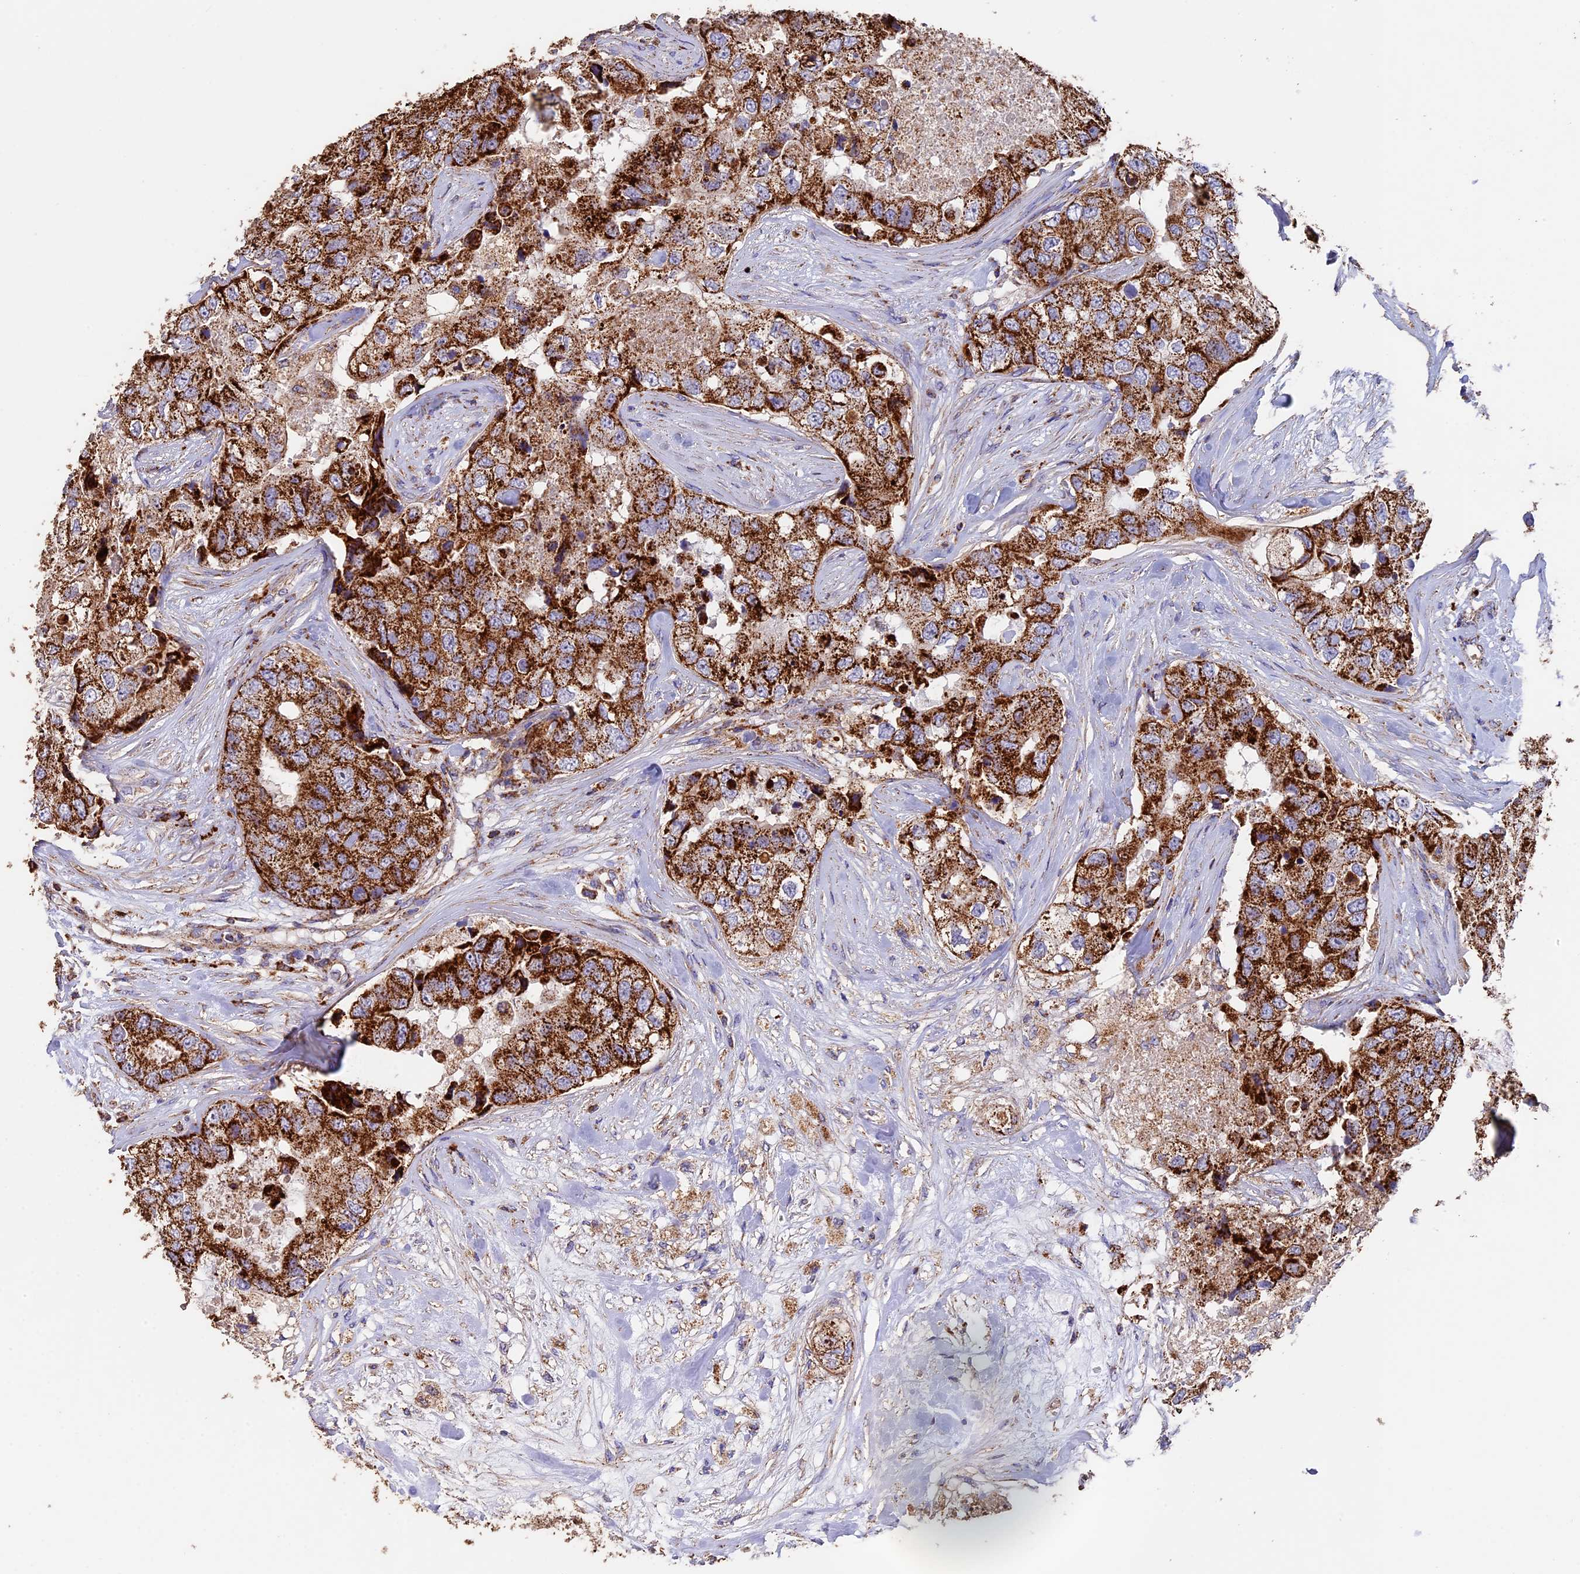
{"staining": {"intensity": "strong", "quantity": ">75%", "location": "cytoplasmic/membranous"}, "tissue": "breast cancer", "cell_type": "Tumor cells", "image_type": "cancer", "snomed": [{"axis": "morphology", "description": "Duct carcinoma"}, {"axis": "topography", "description": "Breast"}], "caption": "Breast cancer (infiltrating ductal carcinoma) stained with a brown dye displays strong cytoplasmic/membranous positive staining in about >75% of tumor cells.", "gene": "ADAT1", "patient": {"sex": "female", "age": 62}}